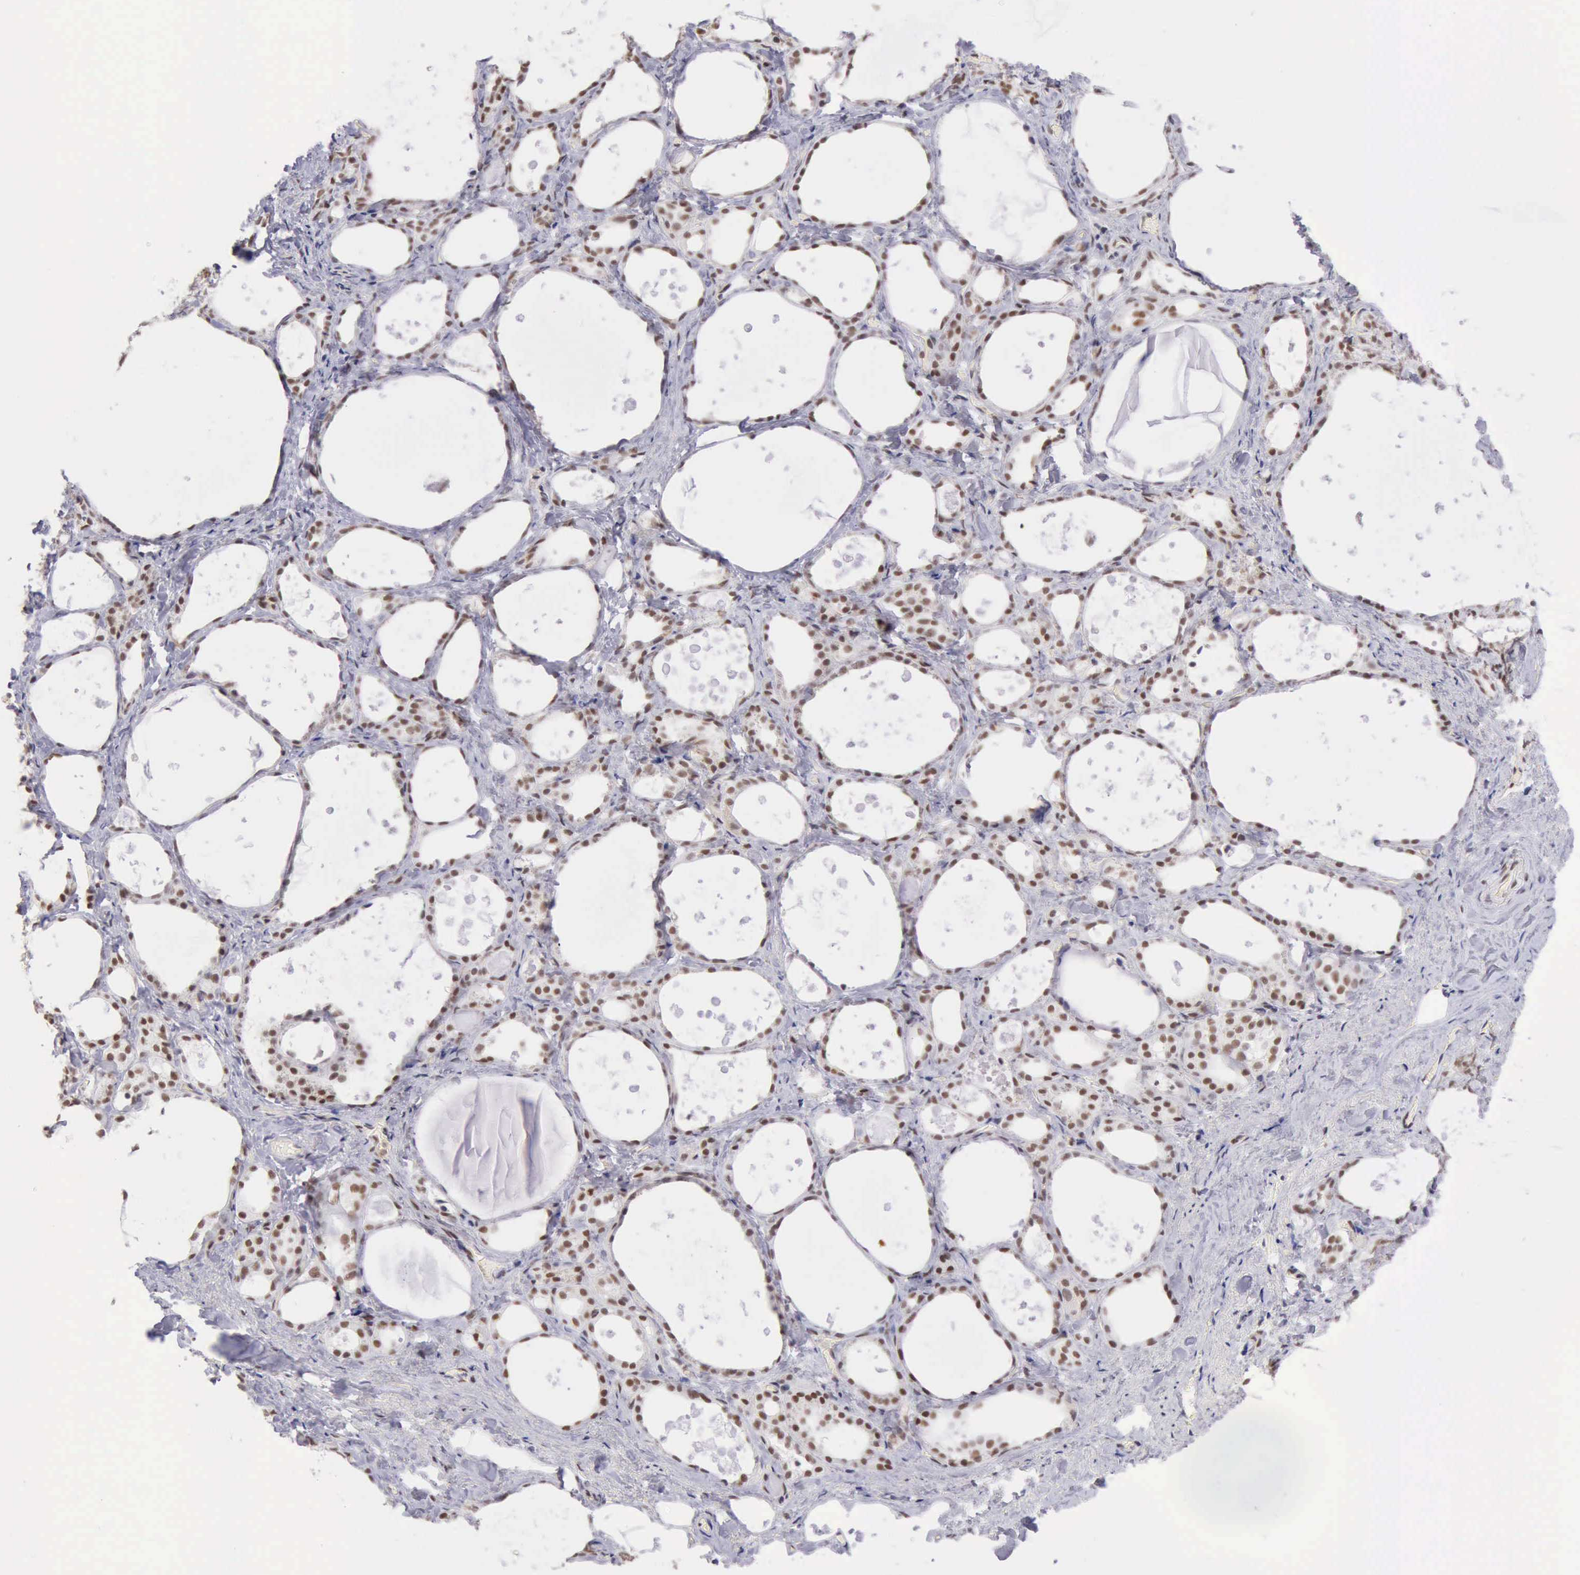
{"staining": {"intensity": "moderate", "quantity": ">75%", "location": "nuclear"}, "tissue": "thyroid gland", "cell_type": "Glandular cells", "image_type": "normal", "snomed": [{"axis": "morphology", "description": "Normal tissue, NOS"}, {"axis": "topography", "description": "Thyroid gland"}], "caption": "Immunohistochemistry (IHC) image of normal thyroid gland stained for a protein (brown), which demonstrates medium levels of moderate nuclear staining in approximately >75% of glandular cells.", "gene": "ERCC4", "patient": {"sex": "female", "age": 75}}